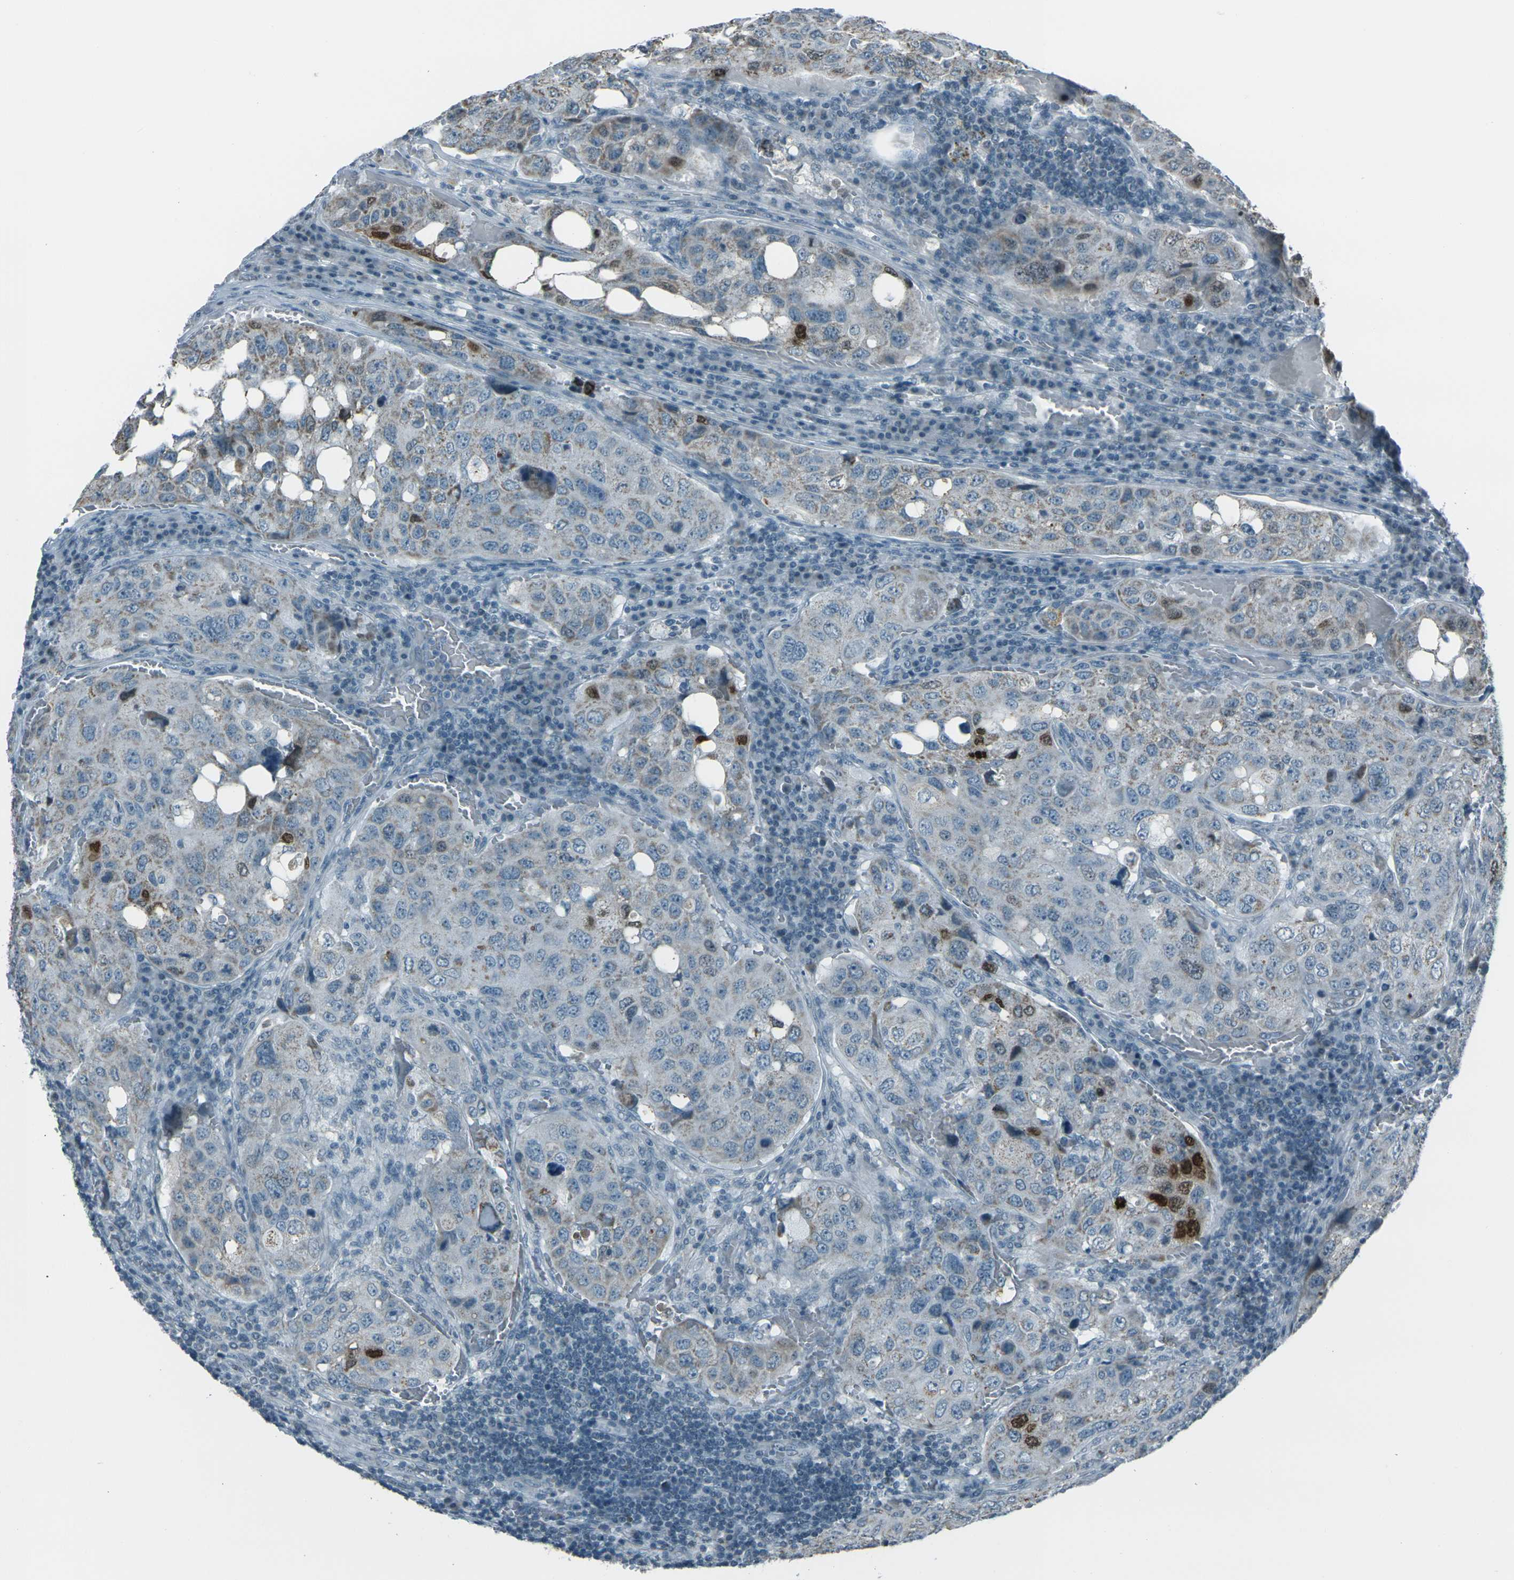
{"staining": {"intensity": "strong", "quantity": "<25%", "location": "nuclear"}, "tissue": "urothelial cancer", "cell_type": "Tumor cells", "image_type": "cancer", "snomed": [{"axis": "morphology", "description": "Urothelial carcinoma, High grade"}, {"axis": "topography", "description": "Lymph node"}, {"axis": "topography", "description": "Urinary bladder"}], "caption": "Protein staining exhibits strong nuclear expression in about <25% of tumor cells in urothelial cancer.", "gene": "H2BC1", "patient": {"sex": "male", "age": 51}}